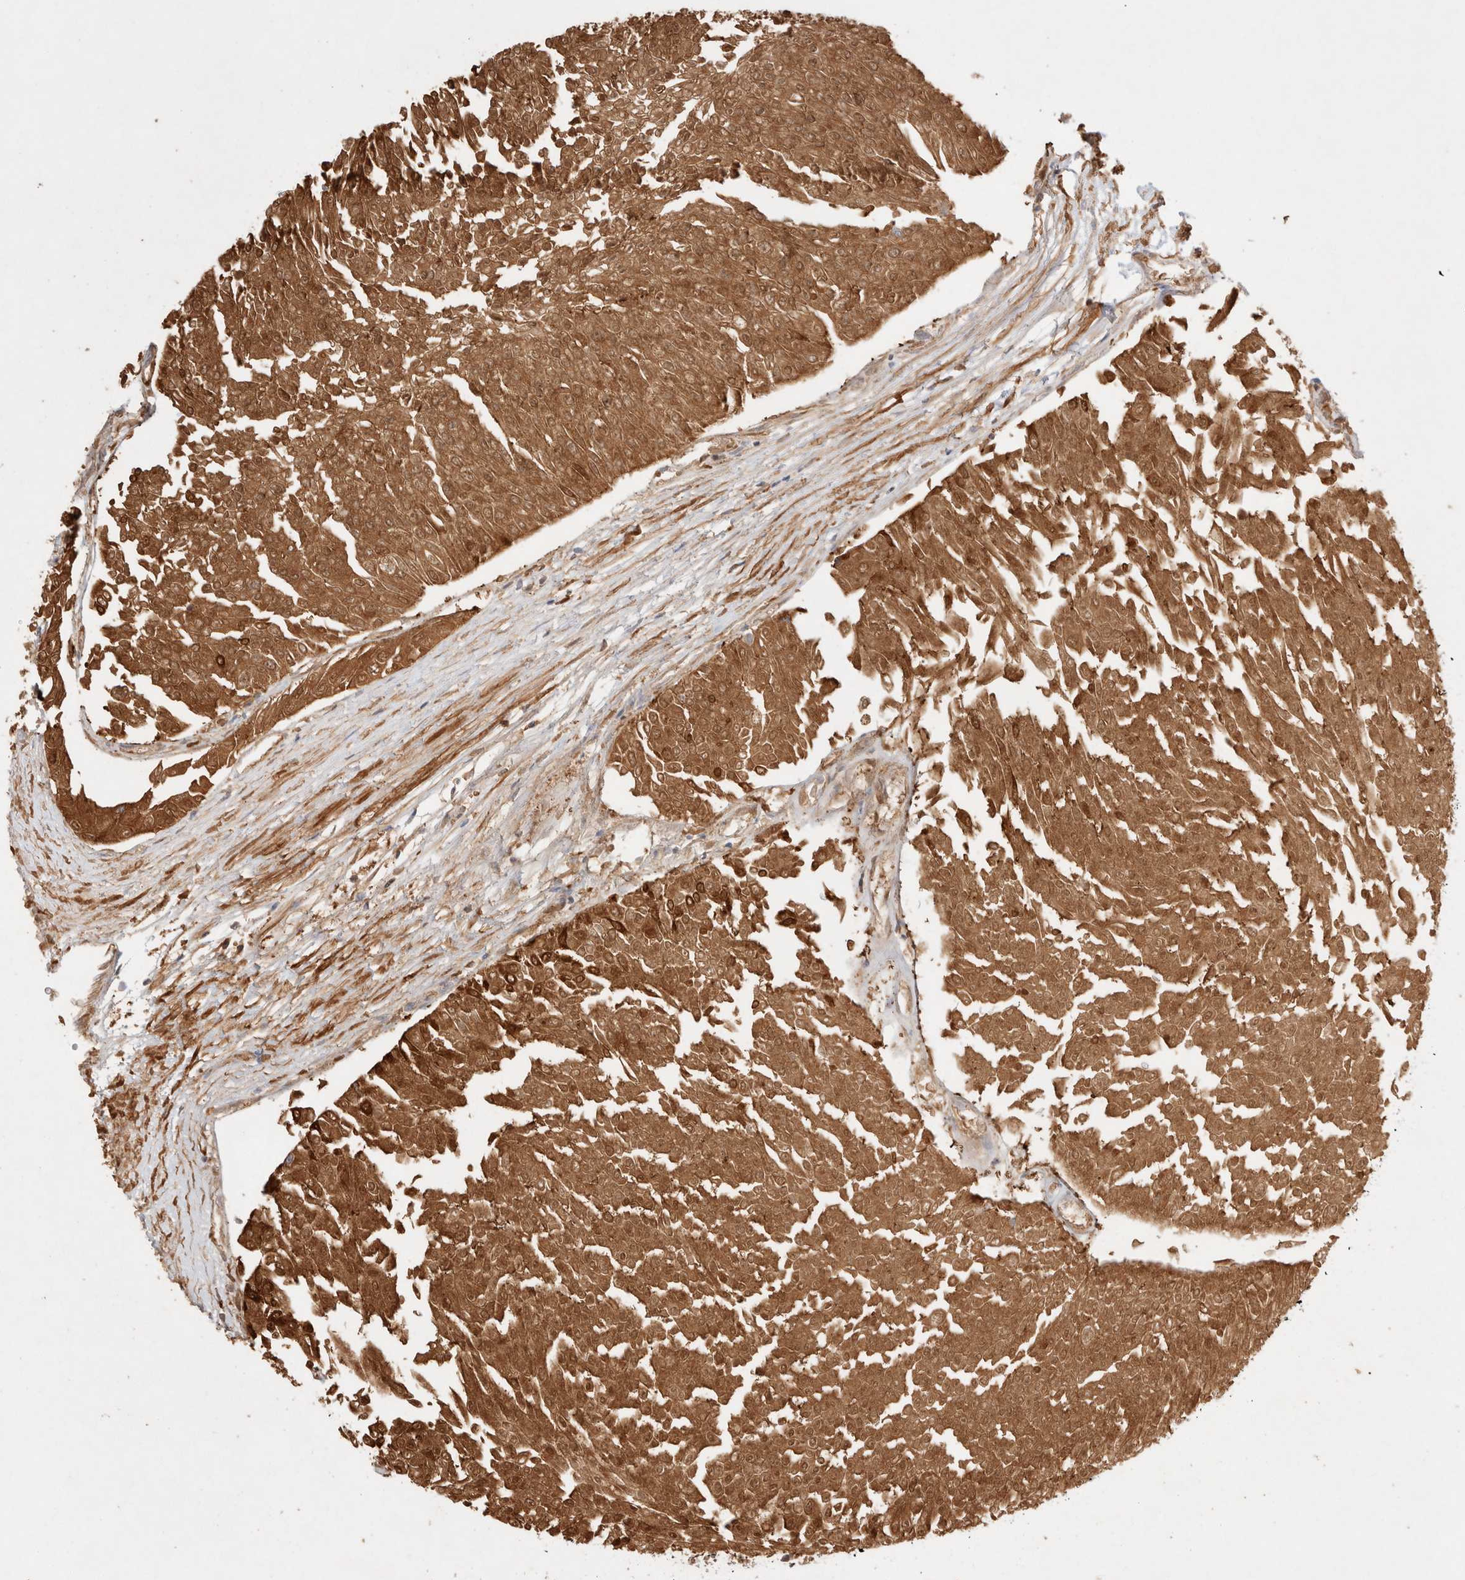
{"staining": {"intensity": "moderate", "quantity": ">75%", "location": "cytoplasmic/membranous,nuclear"}, "tissue": "urothelial cancer", "cell_type": "Tumor cells", "image_type": "cancer", "snomed": [{"axis": "morphology", "description": "Urothelial carcinoma, Low grade"}, {"axis": "topography", "description": "Urinary bladder"}], "caption": "Immunohistochemistry of urothelial carcinoma (low-grade) exhibits medium levels of moderate cytoplasmic/membranous and nuclear expression in approximately >75% of tumor cells. (Brightfield microscopy of DAB IHC at high magnification).", "gene": "STARD10", "patient": {"sex": "male", "age": 67}}